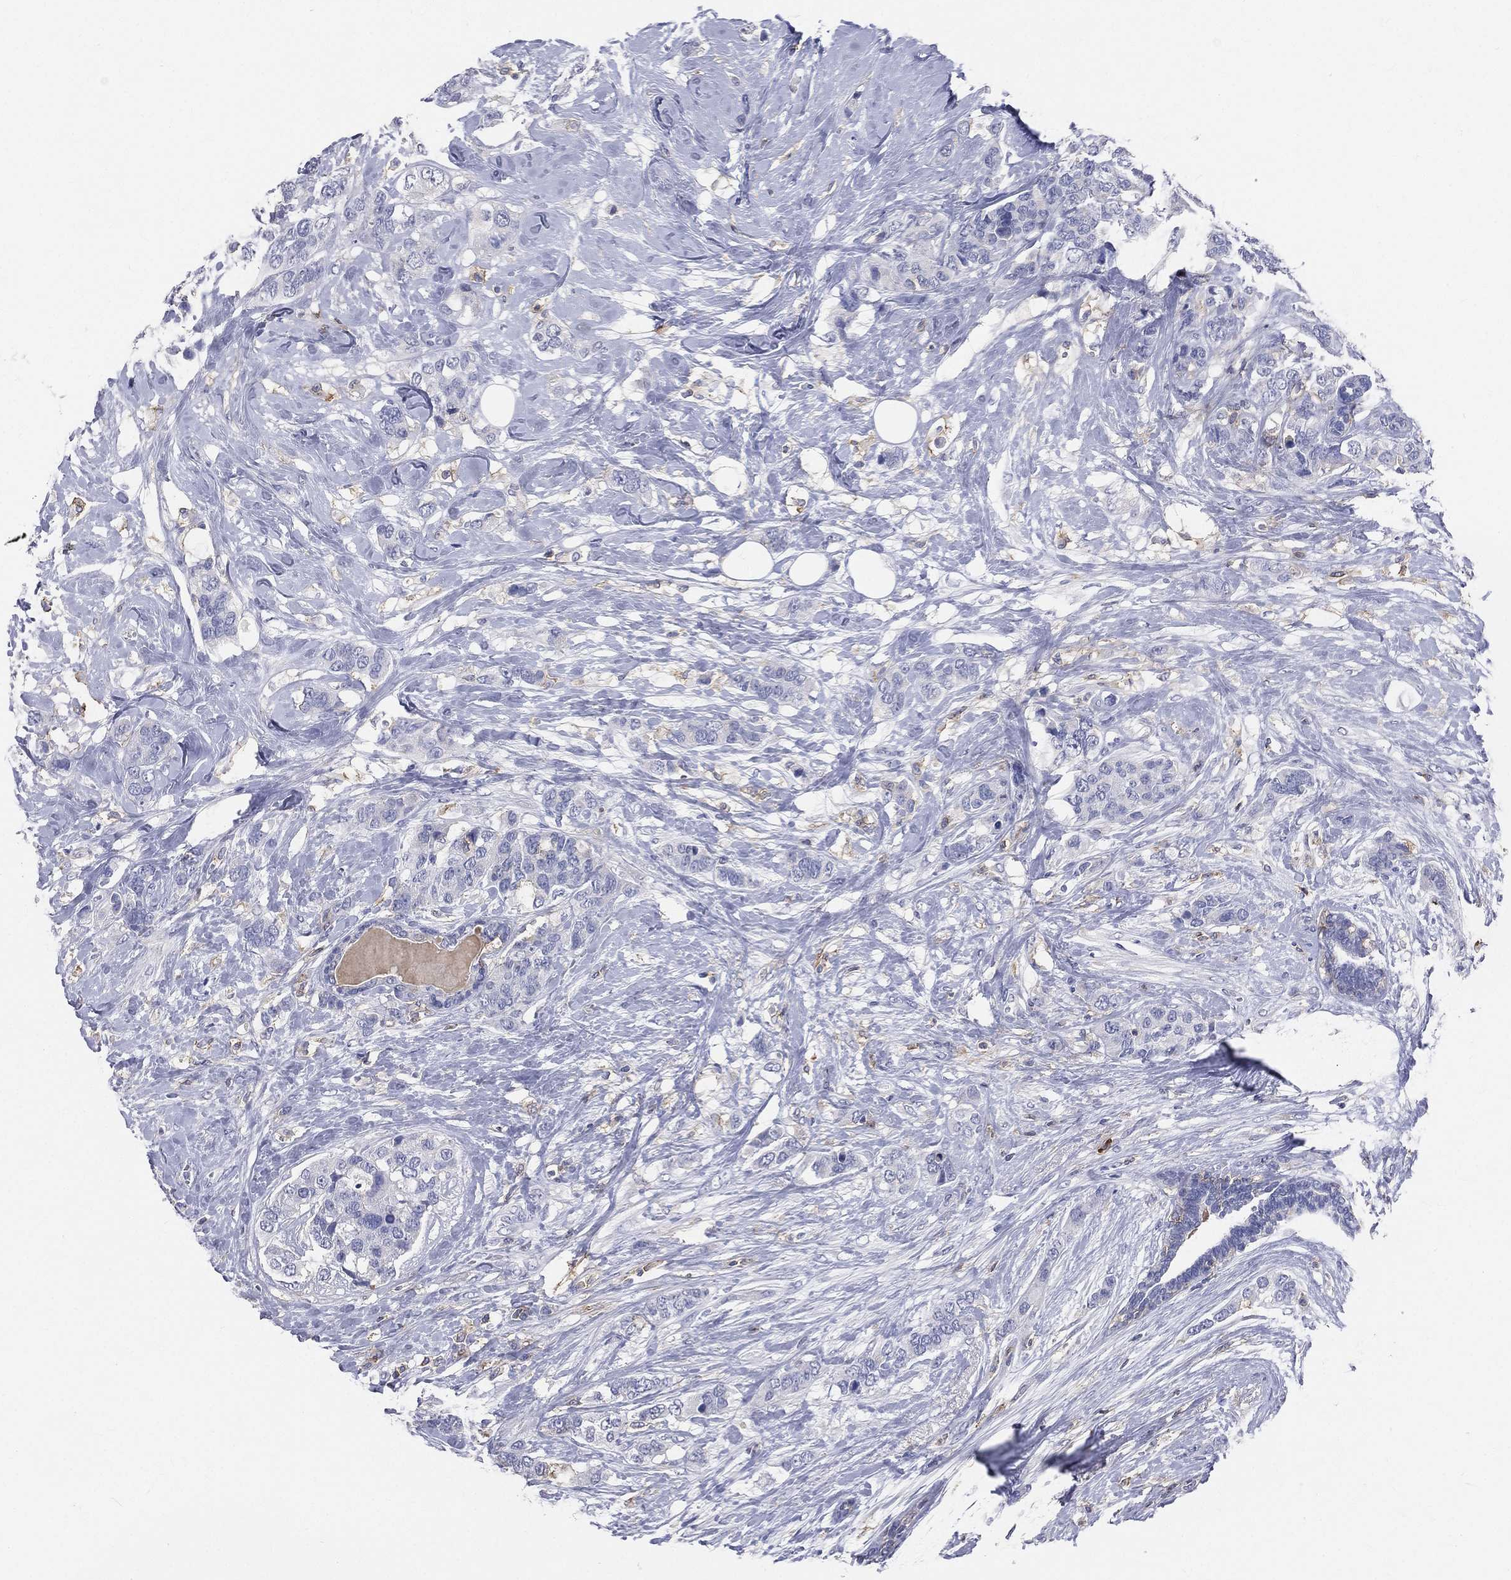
{"staining": {"intensity": "negative", "quantity": "none", "location": "none"}, "tissue": "breast cancer", "cell_type": "Tumor cells", "image_type": "cancer", "snomed": [{"axis": "morphology", "description": "Lobular carcinoma"}, {"axis": "topography", "description": "Breast"}], "caption": "DAB (3,3'-diaminobenzidine) immunohistochemical staining of human breast cancer (lobular carcinoma) exhibits no significant positivity in tumor cells.", "gene": "CD33", "patient": {"sex": "female", "age": 59}}